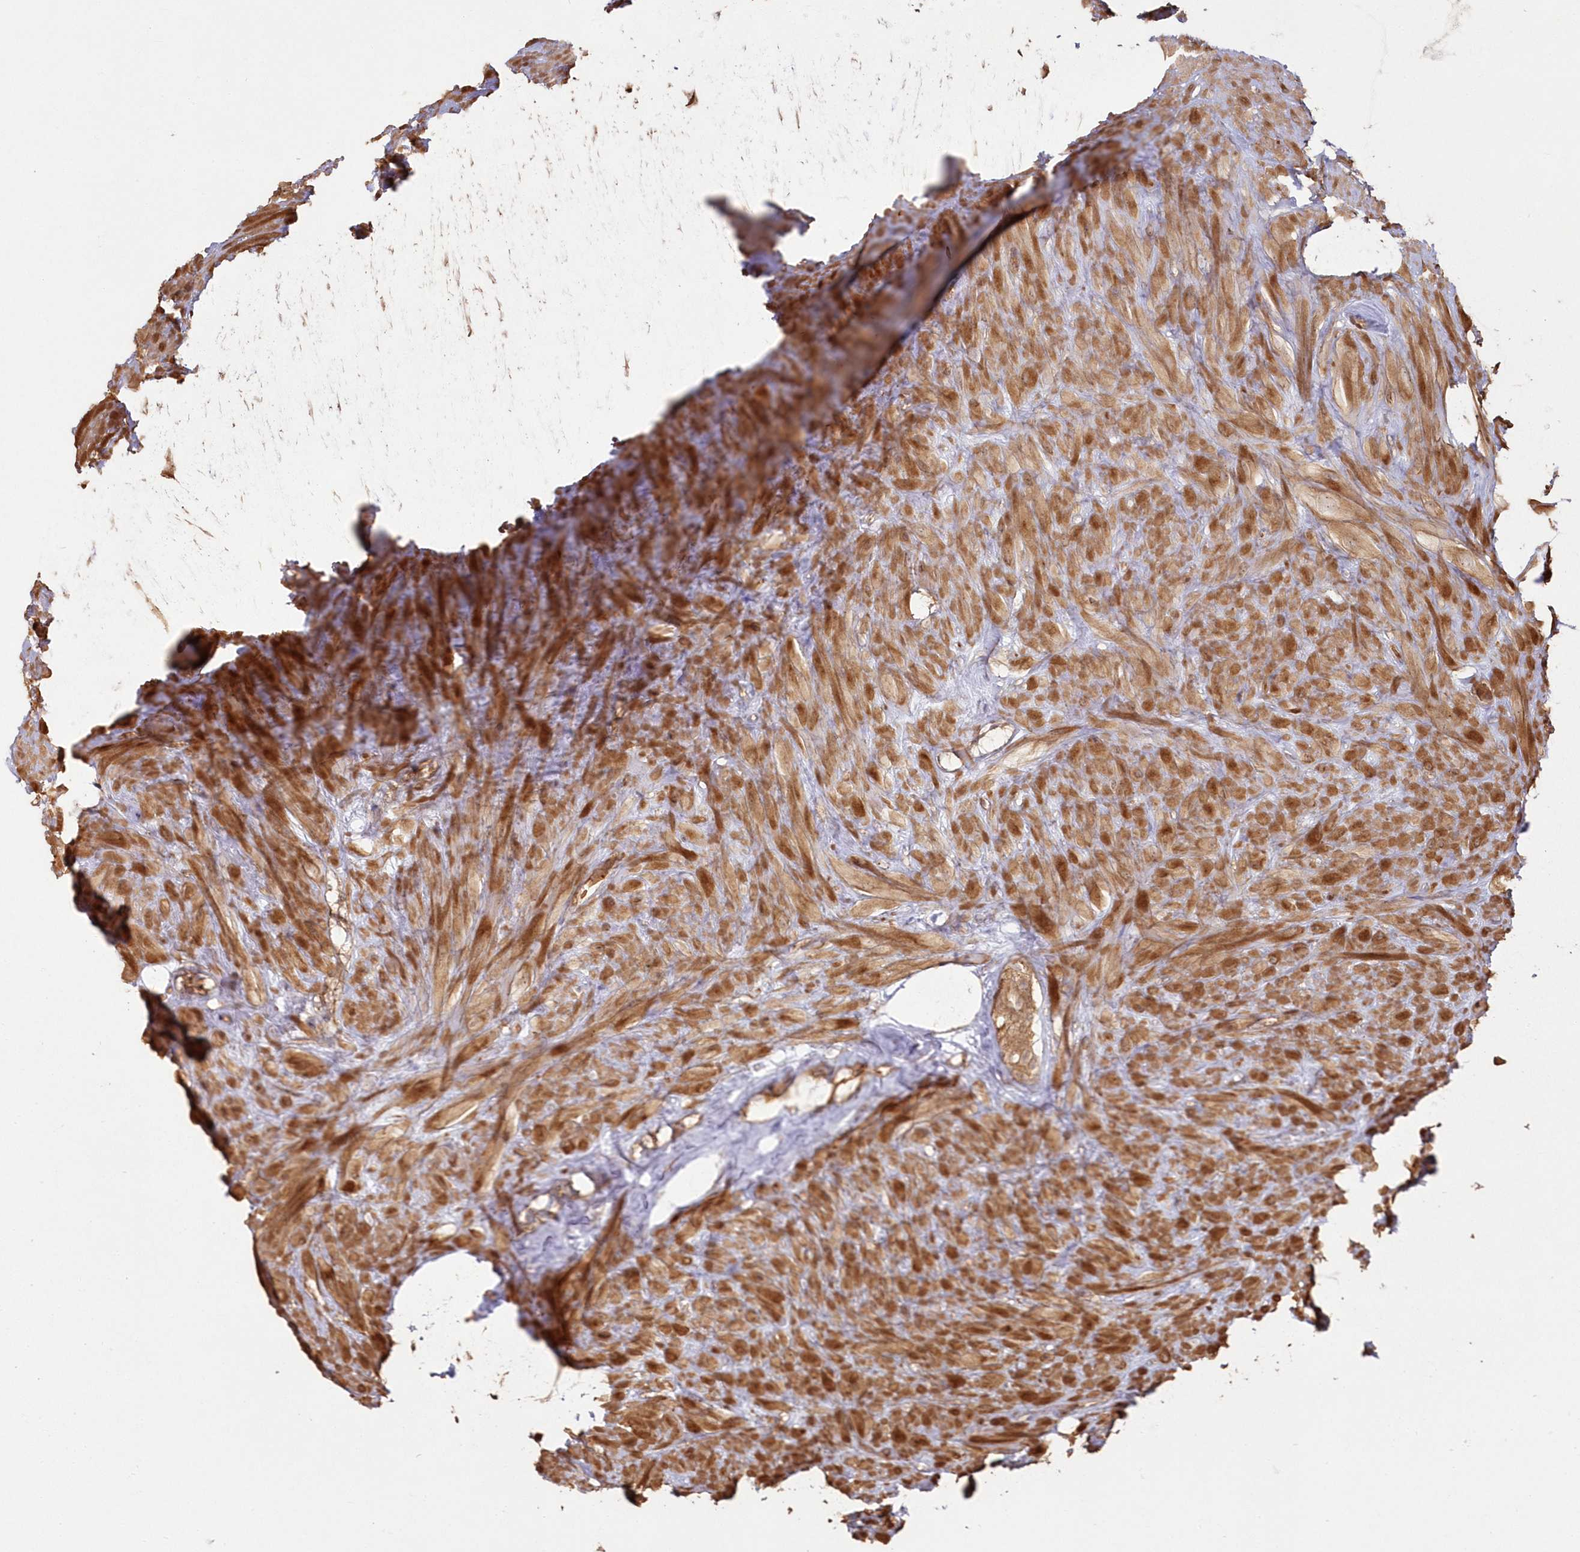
{"staining": {"intensity": "moderate", "quantity": ">75%", "location": "cytoplasmic/membranous"}, "tissue": "seminal vesicle", "cell_type": "Glandular cells", "image_type": "normal", "snomed": [{"axis": "morphology", "description": "Normal tissue, NOS"}, {"axis": "topography", "description": "Seminal veicle"}], "caption": "The photomicrograph displays immunohistochemical staining of normal seminal vesicle. There is moderate cytoplasmic/membranous positivity is identified in approximately >75% of glandular cells. (Stains: DAB in brown, nuclei in blue, Microscopy: brightfield microscopy at high magnification).", "gene": "RGCC", "patient": {"sex": "male", "age": 80}}